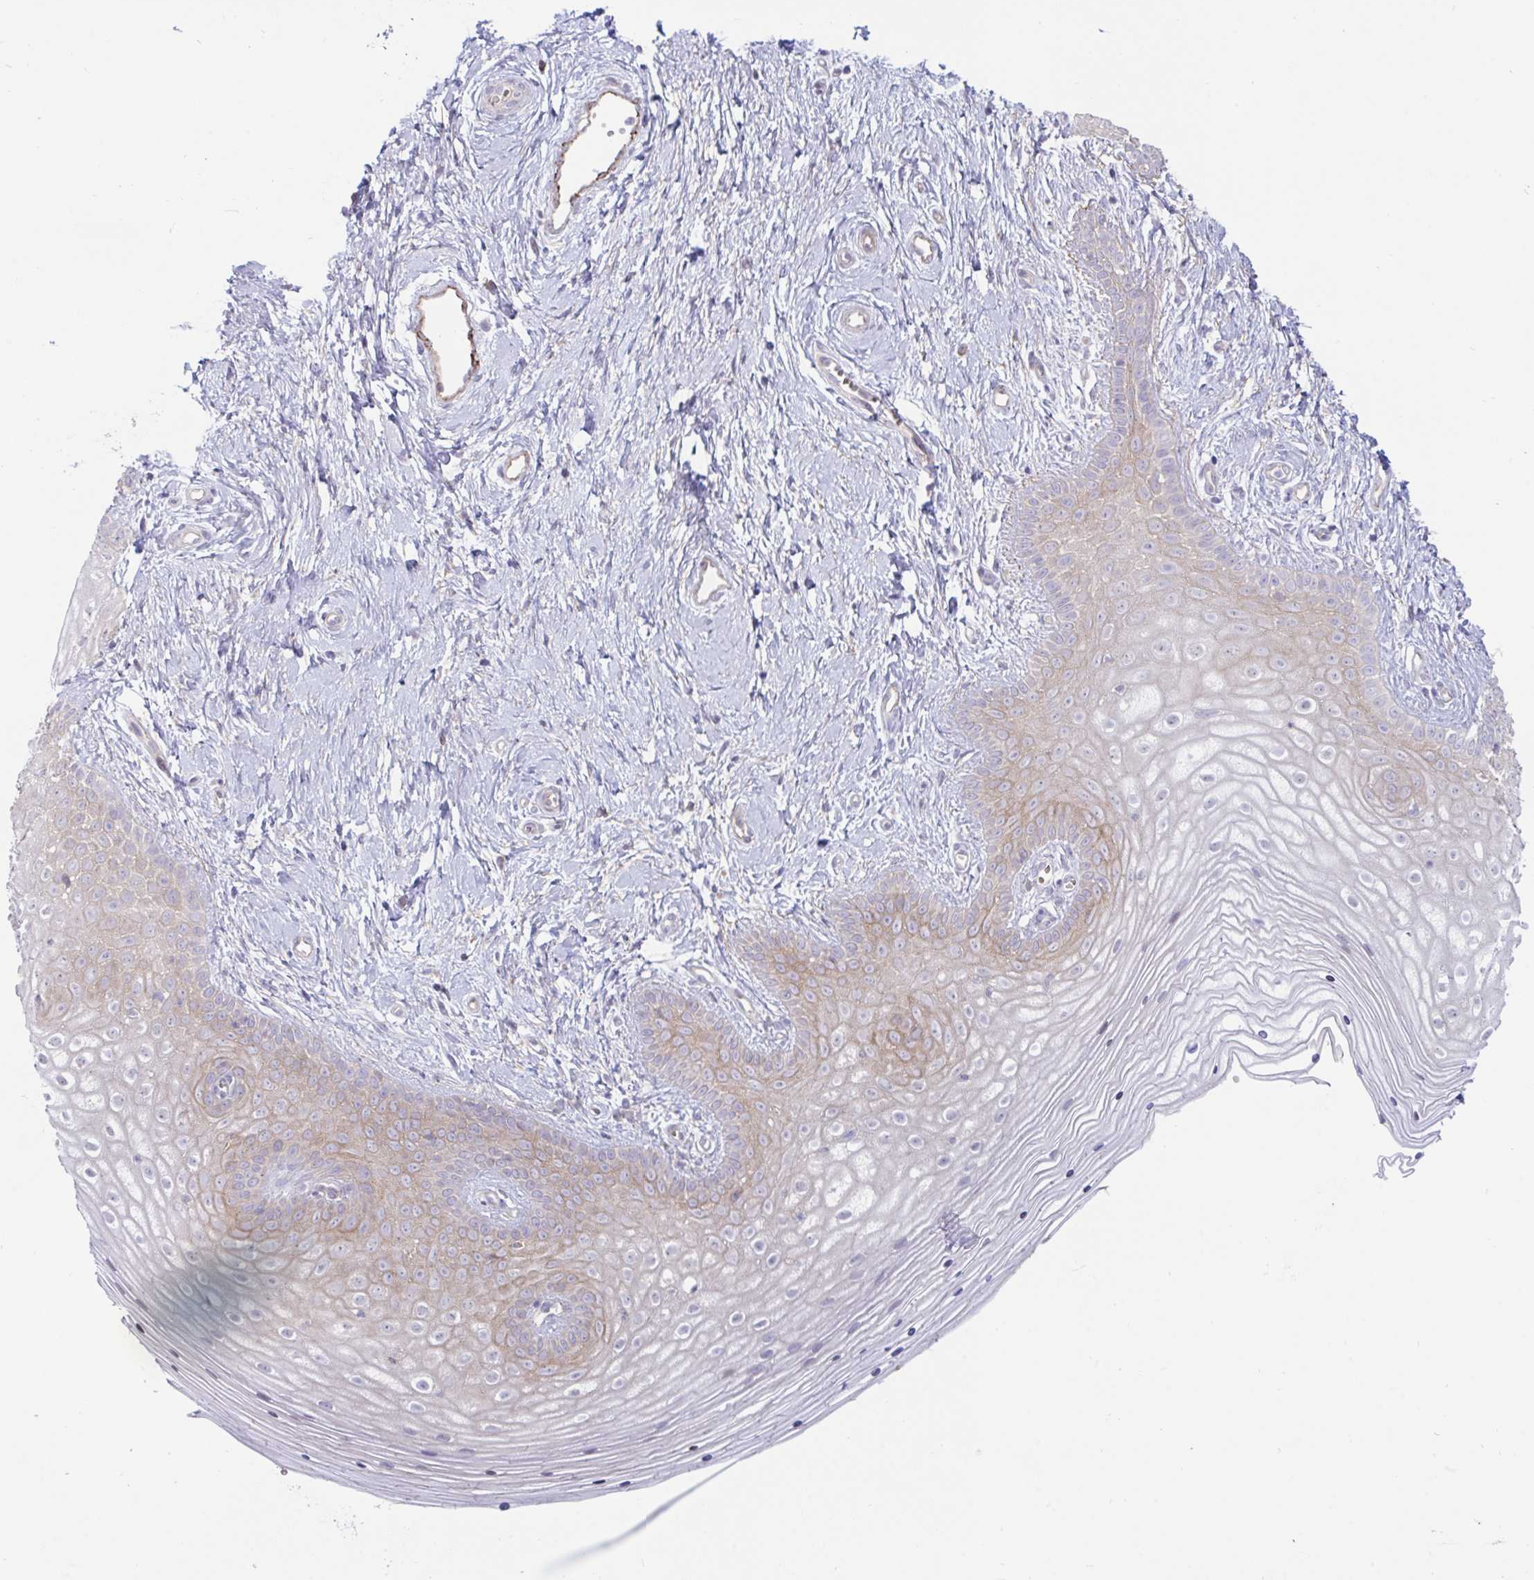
{"staining": {"intensity": "weak", "quantity": "25%-75%", "location": "cytoplasmic/membranous"}, "tissue": "vagina", "cell_type": "Squamous epithelial cells", "image_type": "normal", "snomed": [{"axis": "morphology", "description": "Normal tissue, NOS"}, {"axis": "topography", "description": "Vagina"}], "caption": "Brown immunohistochemical staining in unremarkable vagina shows weak cytoplasmic/membranous positivity in approximately 25%-75% of squamous epithelial cells.", "gene": "IL37", "patient": {"sex": "female", "age": 38}}